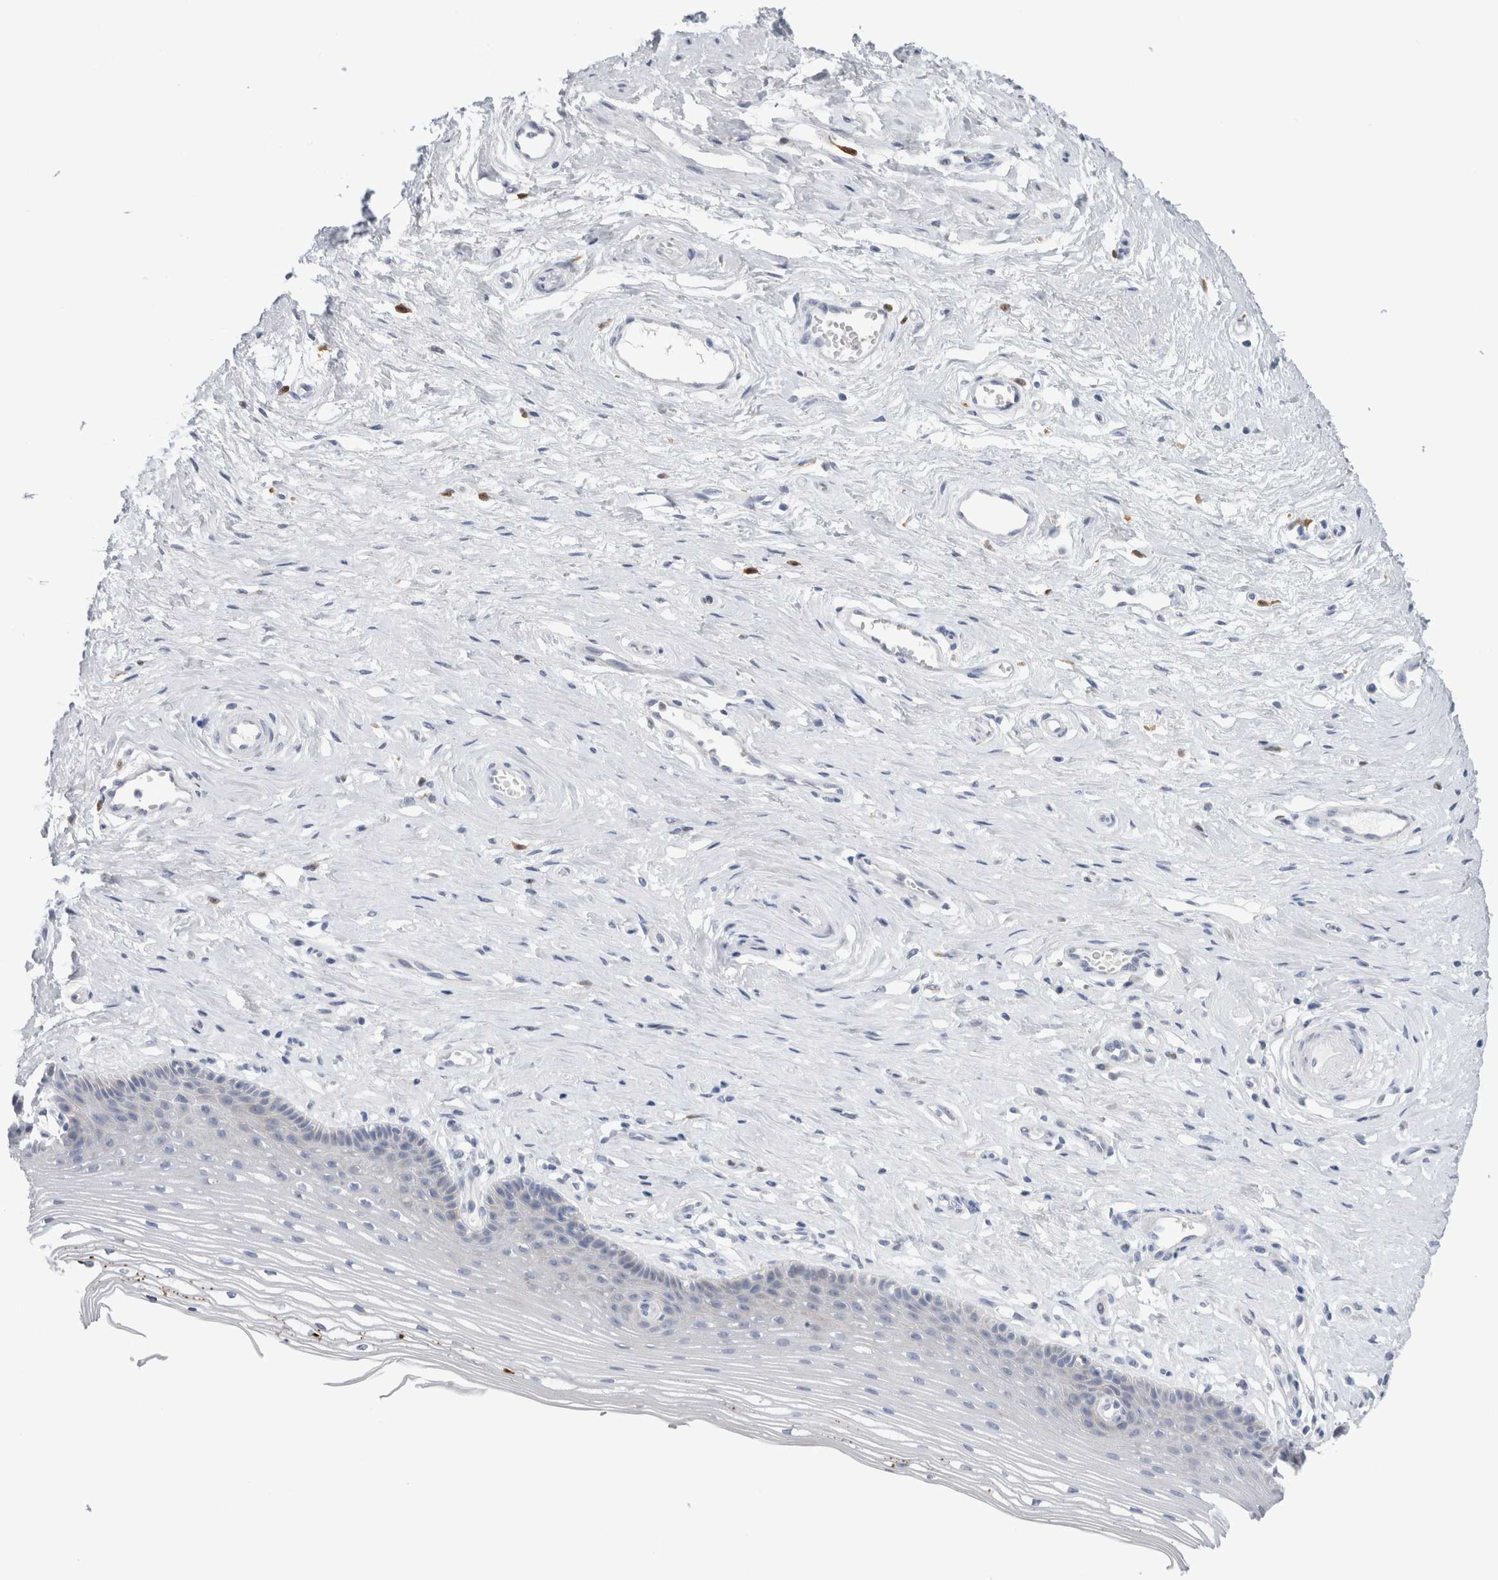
{"staining": {"intensity": "negative", "quantity": "none", "location": "none"}, "tissue": "vagina", "cell_type": "Squamous epithelial cells", "image_type": "normal", "snomed": [{"axis": "morphology", "description": "Normal tissue, NOS"}, {"axis": "topography", "description": "Vagina"}], "caption": "Histopathology image shows no protein expression in squamous epithelial cells of unremarkable vagina.", "gene": "SLC20A2", "patient": {"sex": "female", "age": 46}}